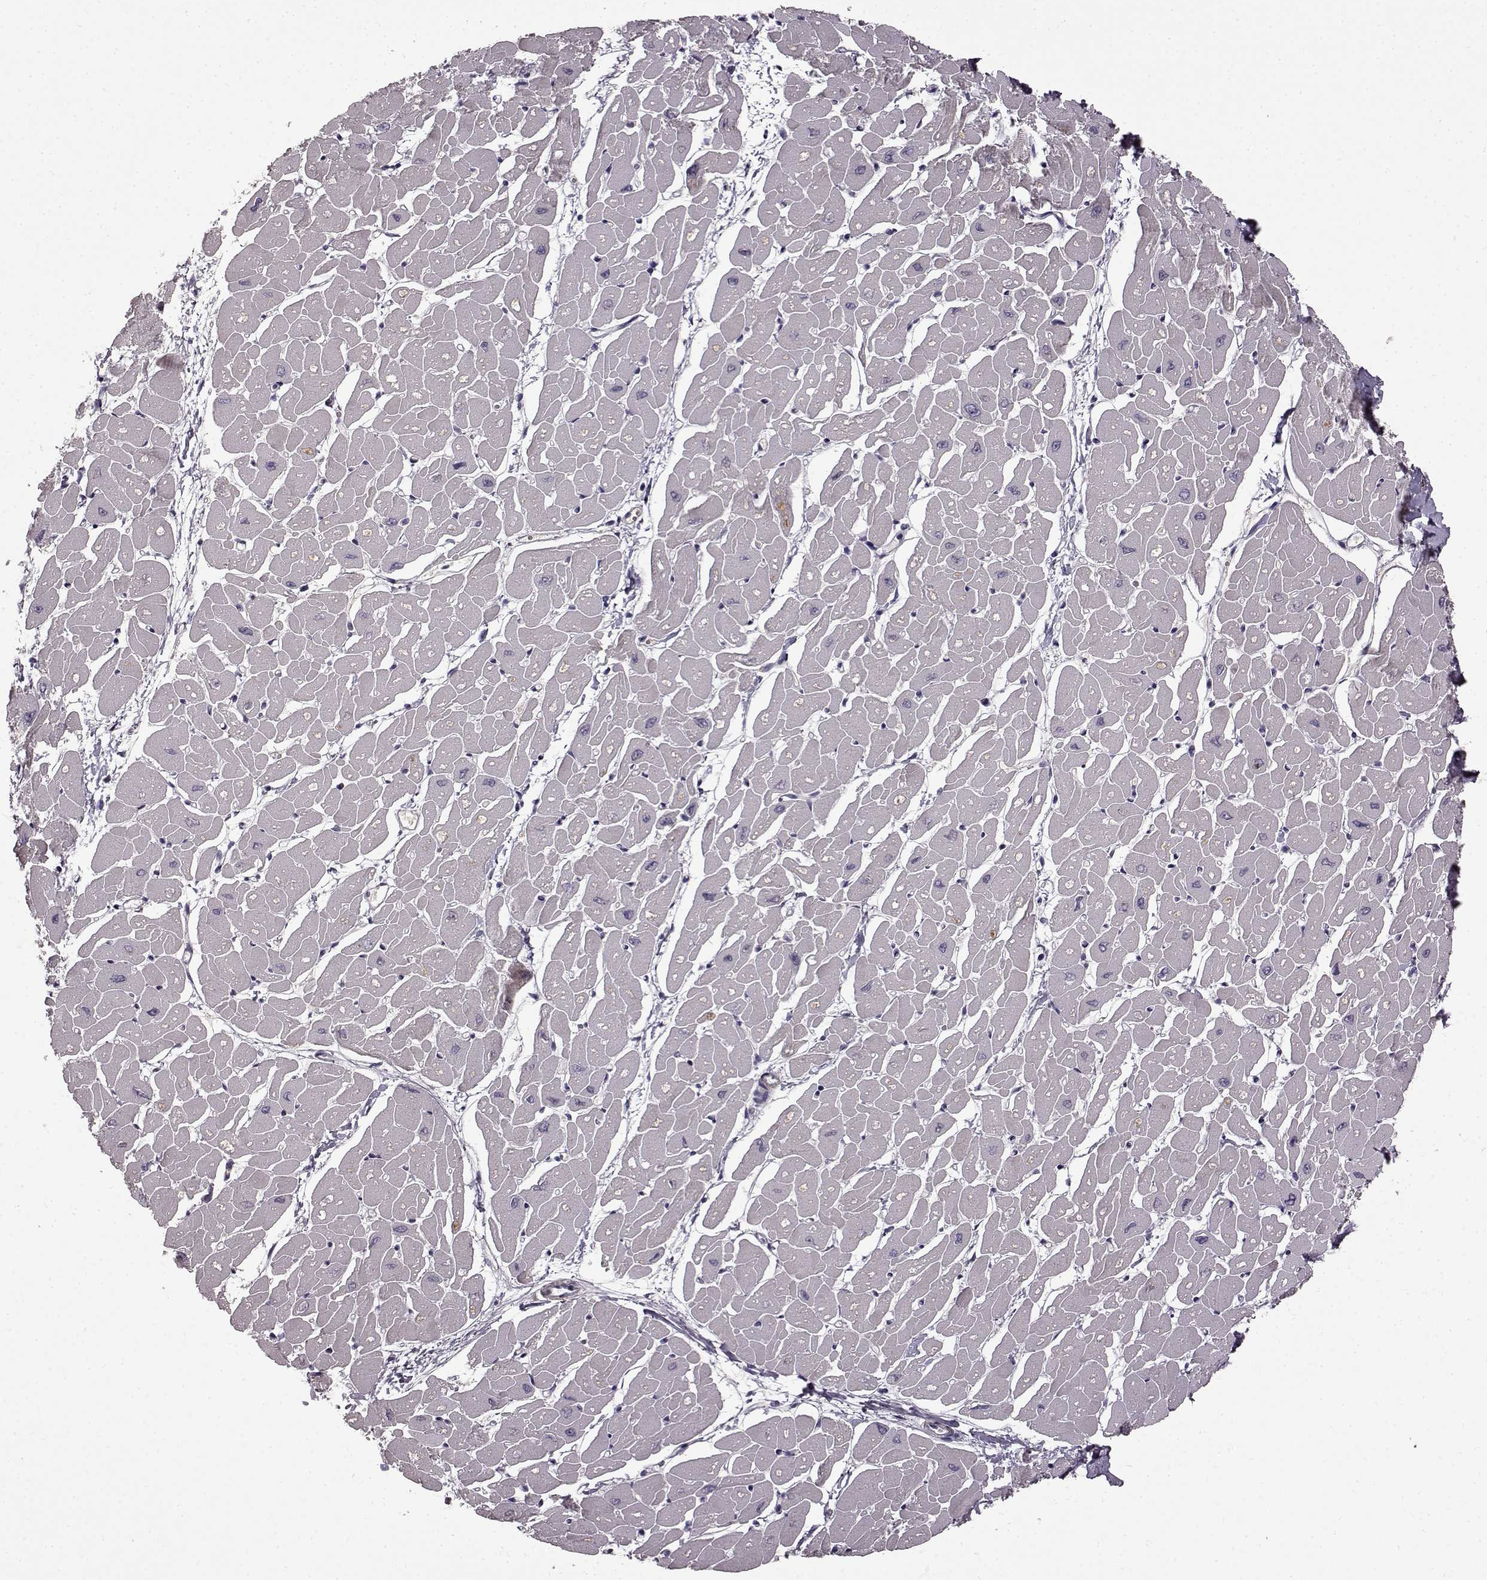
{"staining": {"intensity": "negative", "quantity": "none", "location": "none"}, "tissue": "heart muscle", "cell_type": "Cardiomyocytes", "image_type": "normal", "snomed": [{"axis": "morphology", "description": "Normal tissue, NOS"}, {"axis": "topography", "description": "Heart"}], "caption": "The IHC photomicrograph has no significant positivity in cardiomyocytes of heart muscle. The staining was performed using DAB (3,3'-diaminobenzidine) to visualize the protein expression in brown, while the nuclei were stained in blue with hematoxylin (Magnification: 20x).", "gene": "CNGA3", "patient": {"sex": "male", "age": 57}}